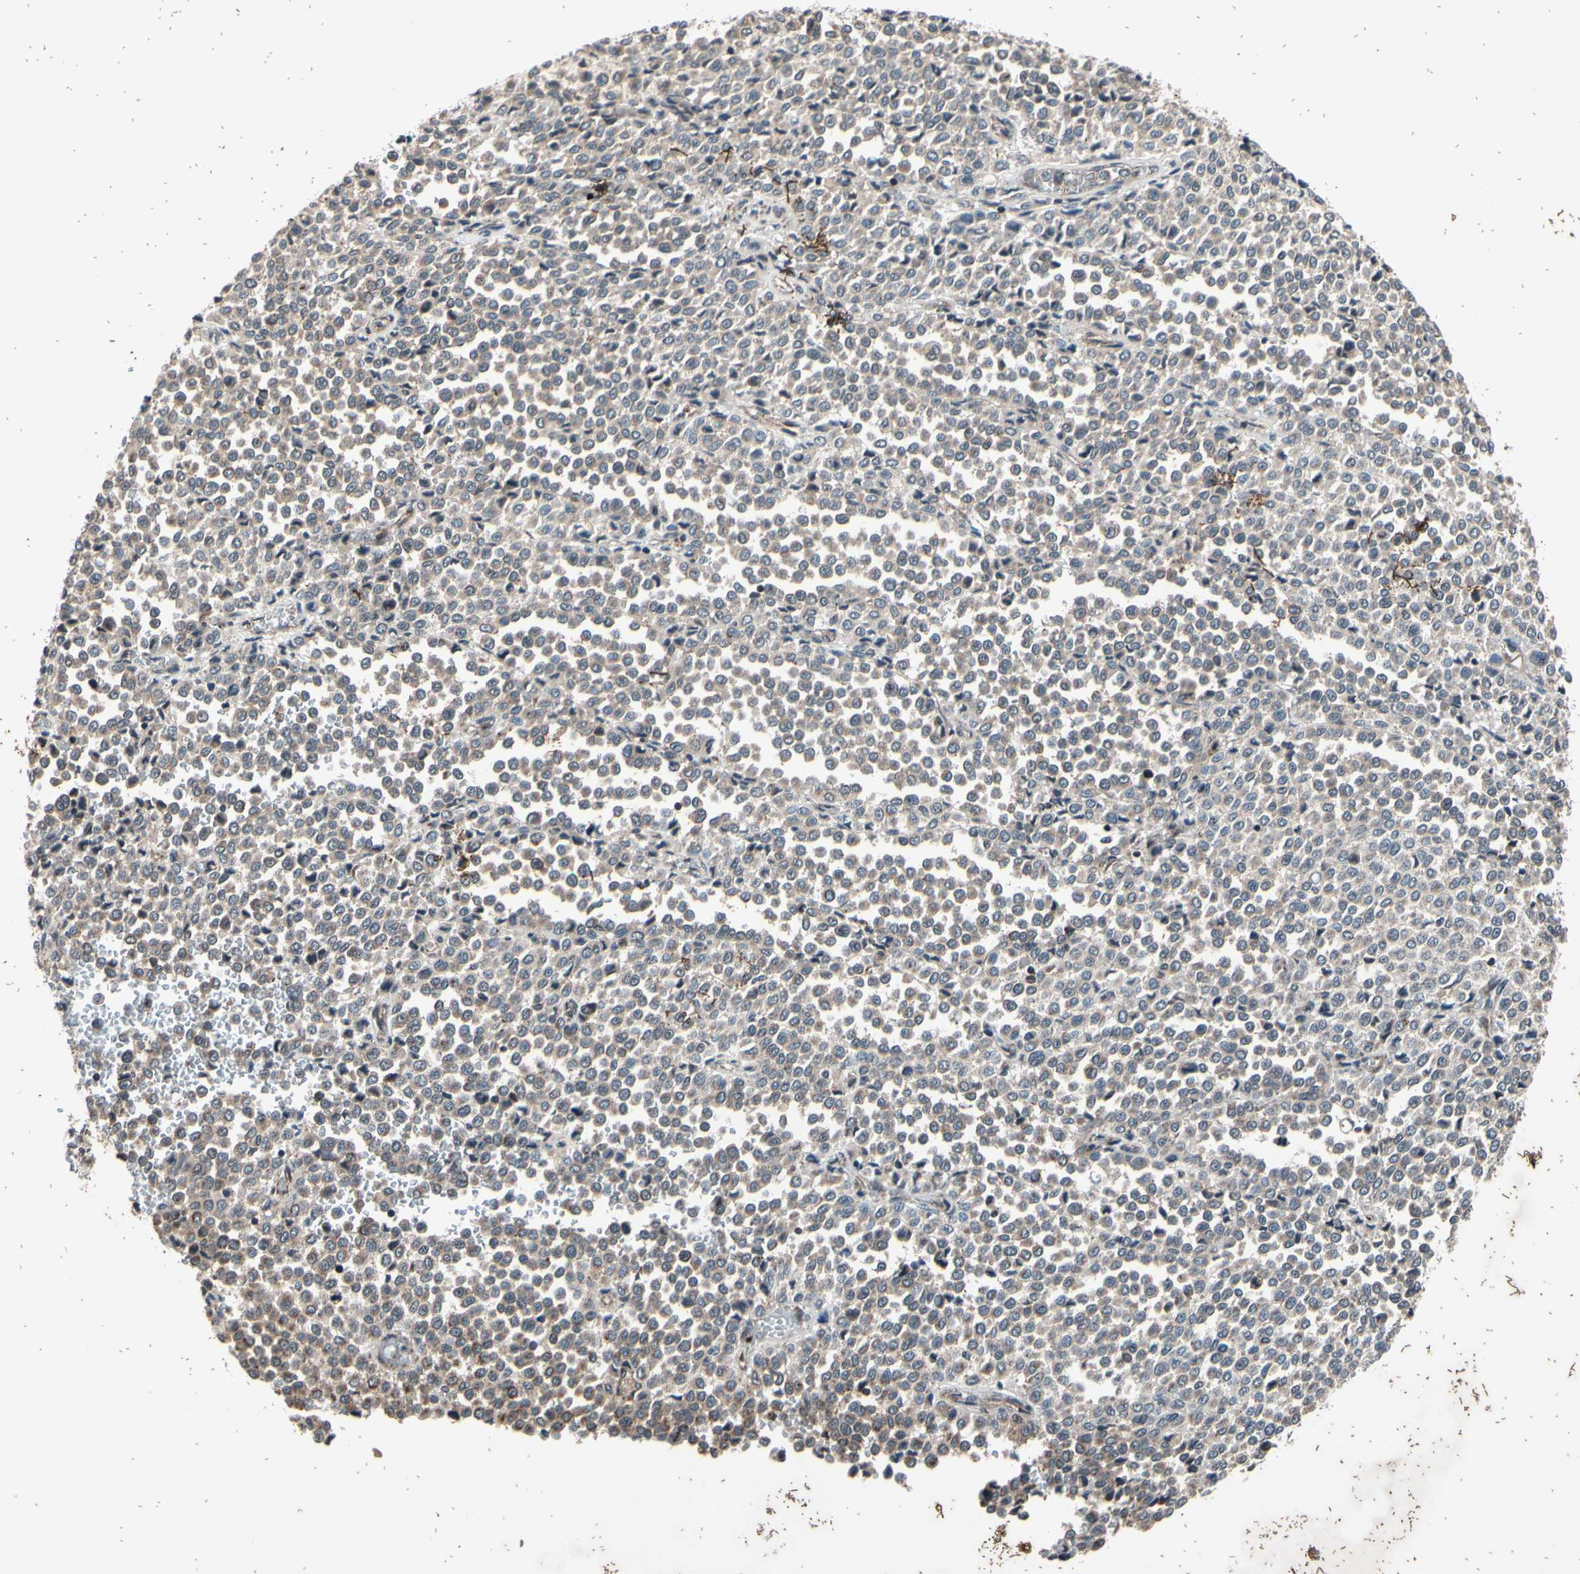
{"staining": {"intensity": "weak", "quantity": ">75%", "location": "cytoplasmic/membranous"}, "tissue": "melanoma", "cell_type": "Tumor cells", "image_type": "cancer", "snomed": [{"axis": "morphology", "description": "Malignant melanoma, Metastatic site"}, {"axis": "topography", "description": "Pancreas"}], "caption": "Protein staining of malignant melanoma (metastatic site) tissue demonstrates weak cytoplasmic/membranous expression in about >75% of tumor cells. (Stains: DAB (3,3'-diaminobenzidine) in brown, nuclei in blue, Microscopy: brightfield microscopy at high magnification).", "gene": "MBTPS2", "patient": {"sex": "female", "age": 30}}